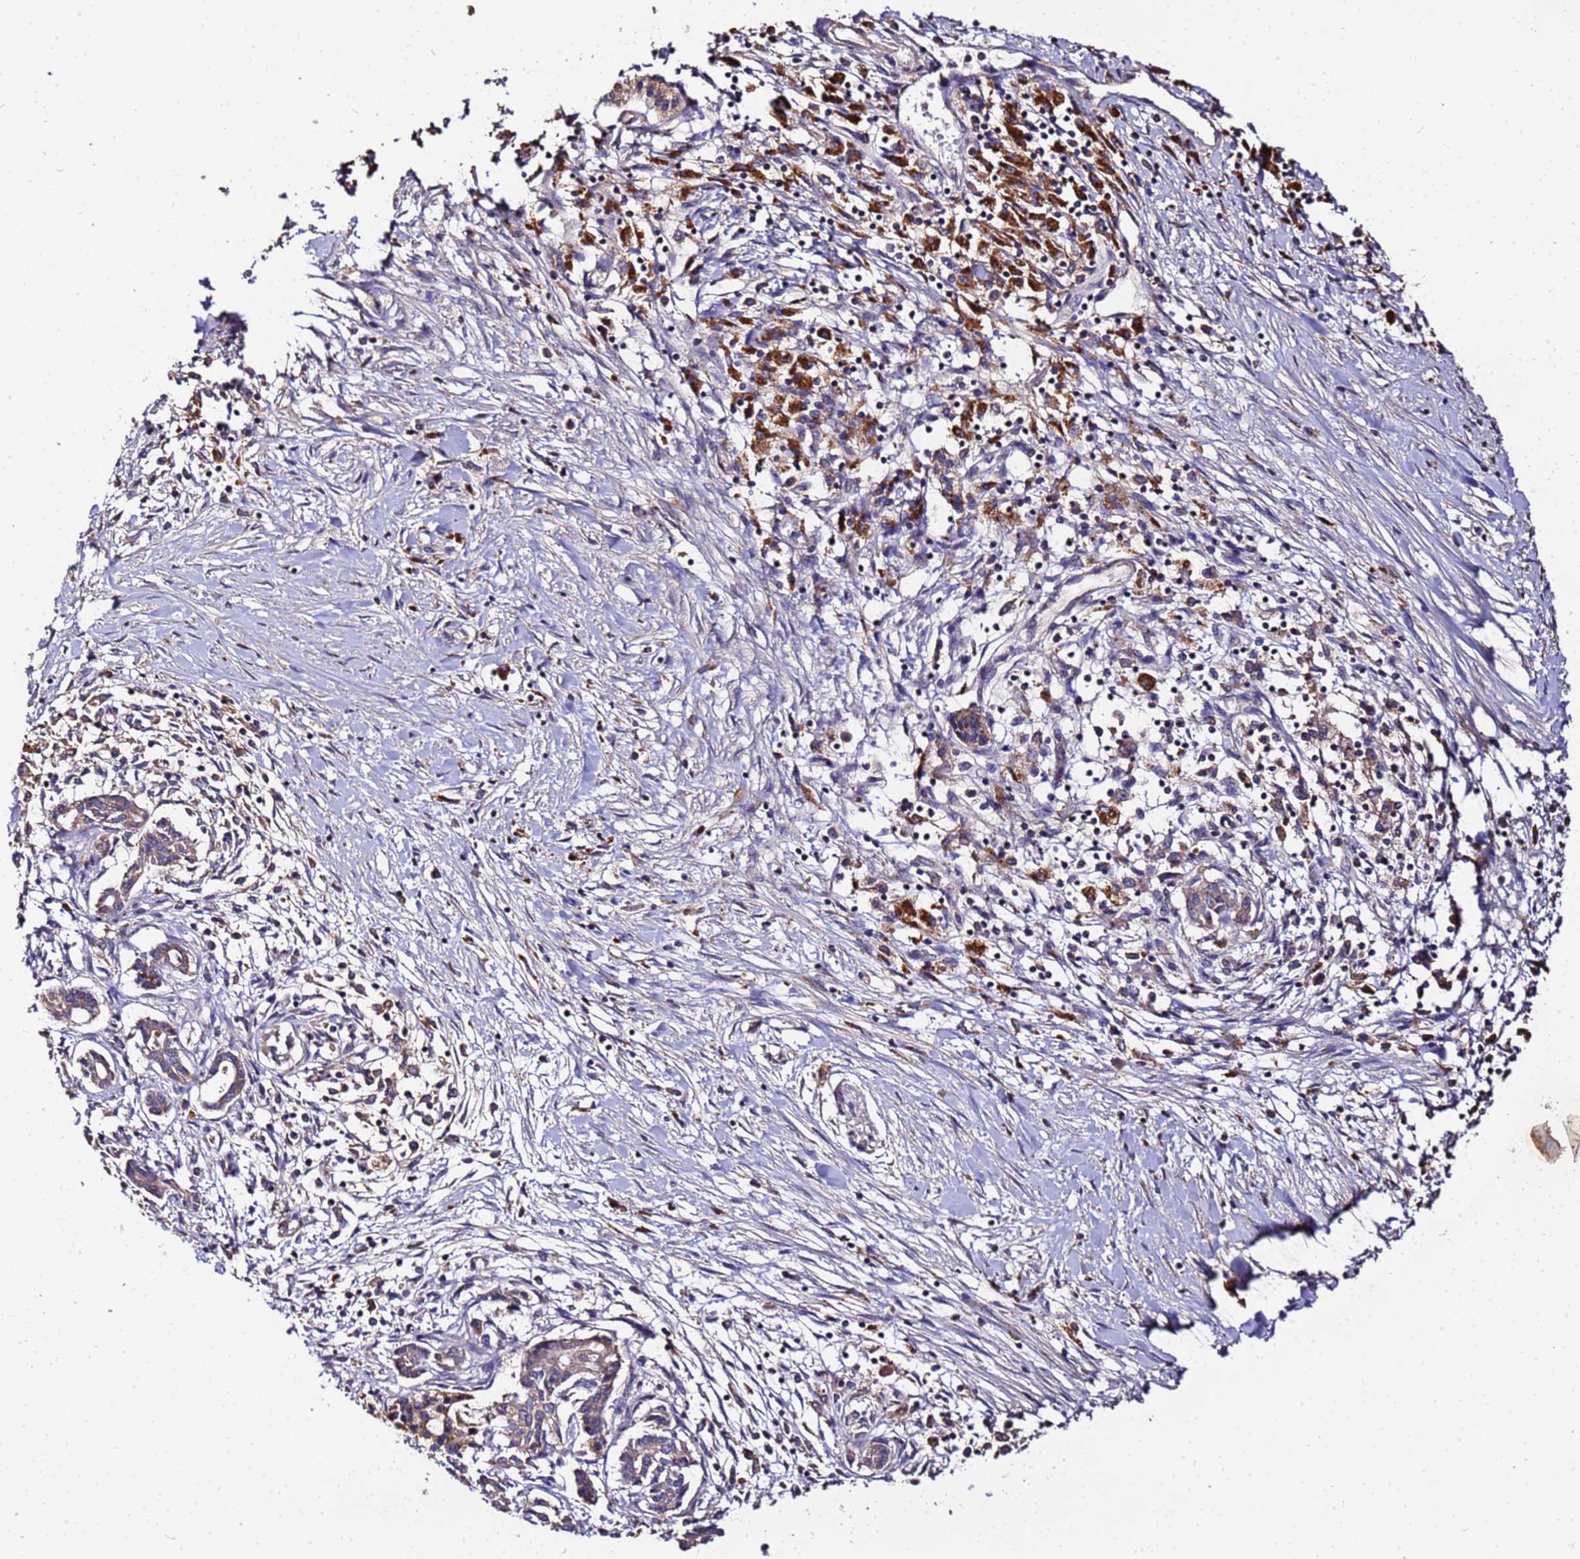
{"staining": {"intensity": "weak", "quantity": "25%-75%", "location": "cytoplasmic/membranous"}, "tissue": "pancreatic cancer", "cell_type": "Tumor cells", "image_type": "cancer", "snomed": [{"axis": "morphology", "description": "Adenocarcinoma, NOS"}, {"axis": "topography", "description": "Pancreas"}], "caption": "This is an image of immunohistochemistry staining of pancreatic cancer (adenocarcinoma), which shows weak positivity in the cytoplasmic/membranous of tumor cells.", "gene": "MTERF1", "patient": {"sex": "female", "age": 50}}